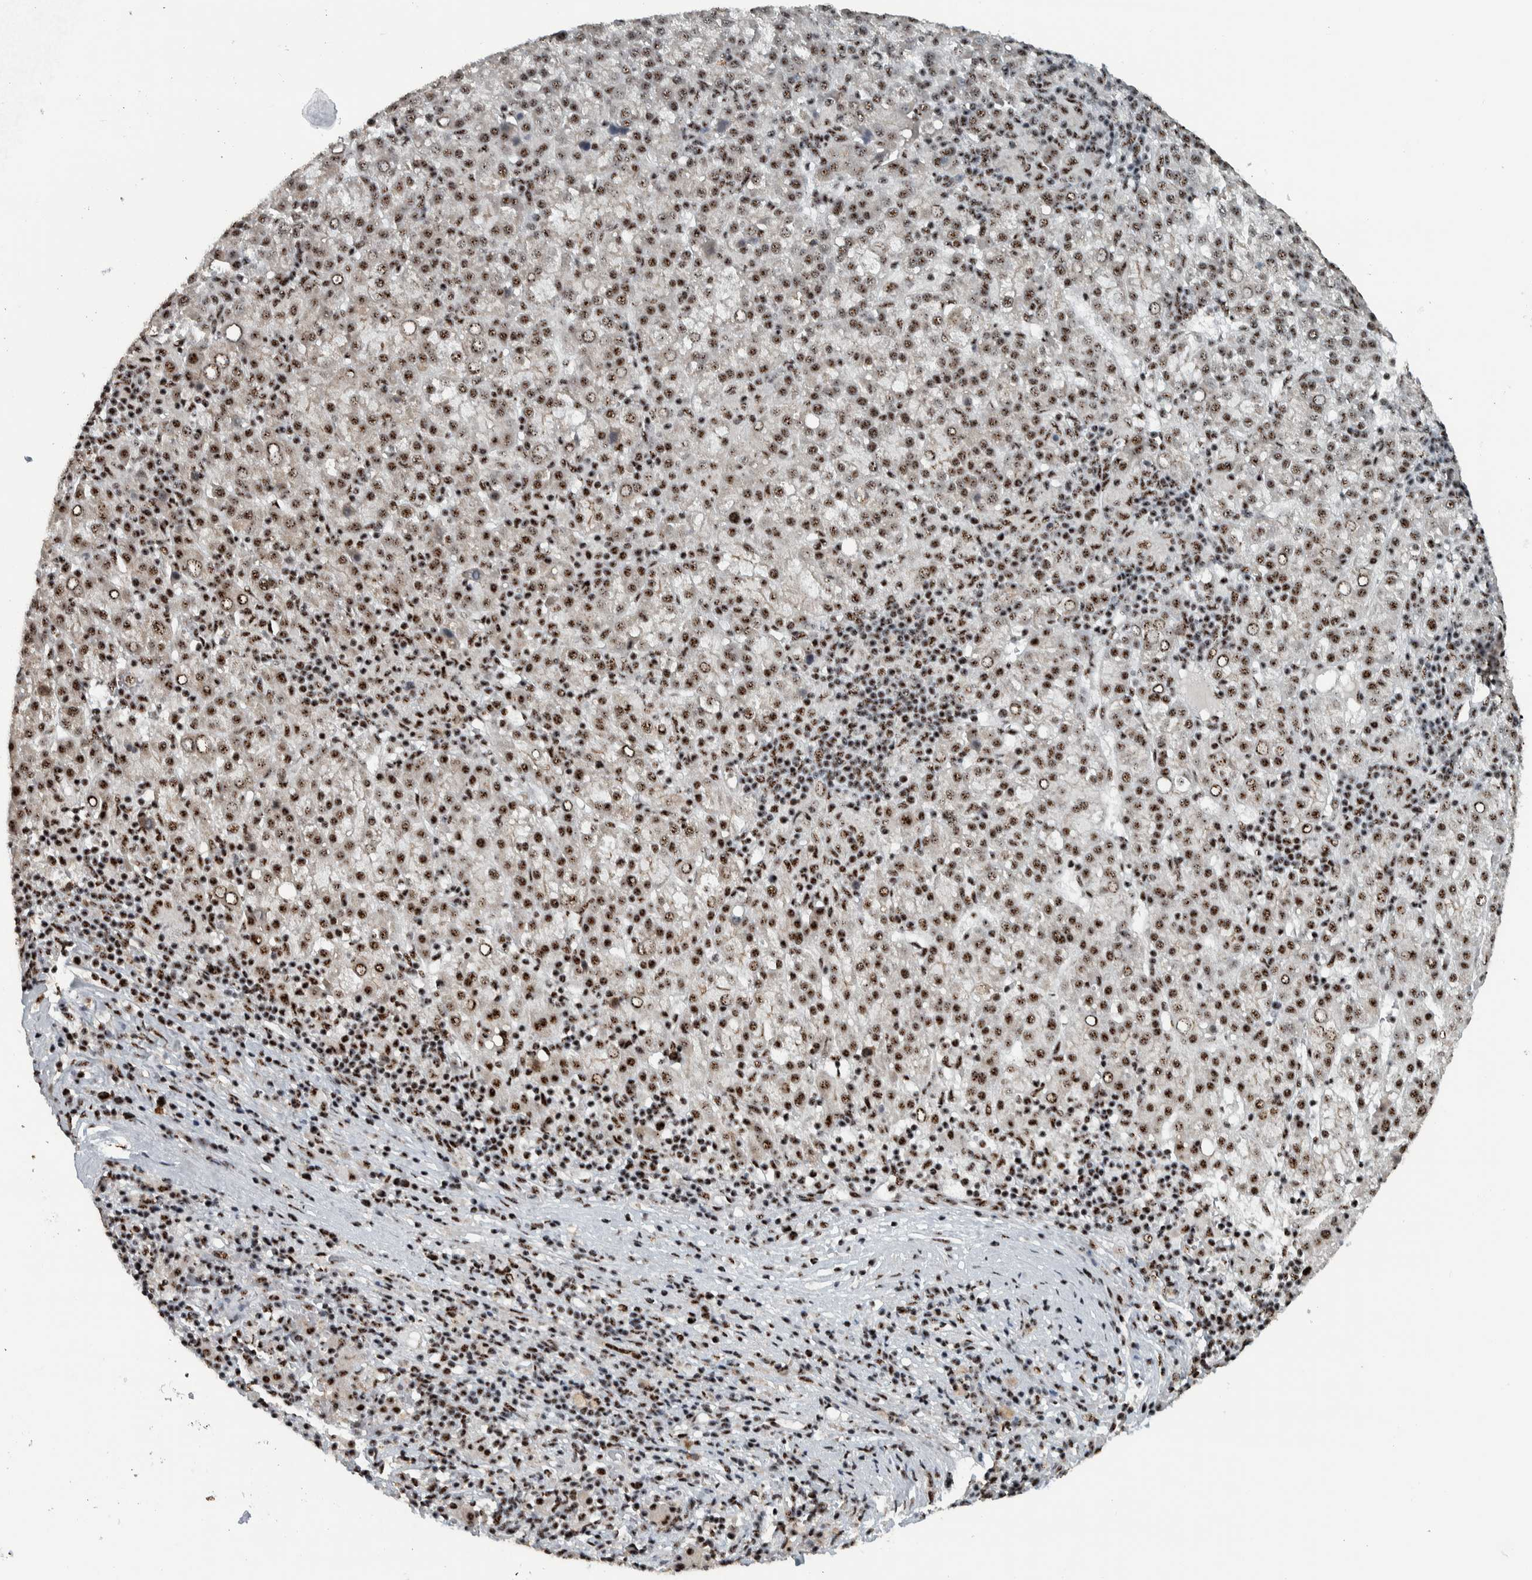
{"staining": {"intensity": "moderate", "quantity": ">75%", "location": "nuclear"}, "tissue": "liver cancer", "cell_type": "Tumor cells", "image_type": "cancer", "snomed": [{"axis": "morphology", "description": "Carcinoma, Hepatocellular, NOS"}, {"axis": "topography", "description": "Liver"}], "caption": "Protein positivity by immunohistochemistry (IHC) reveals moderate nuclear expression in approximately >75% of tumor cells in hepatocellular carcinoma (liver). (DAB (3,3'-diaminobenzidine) IHC, brown staining for protein, blue staining for nuclei).", "gene": "SON", "patient": {"sex": "female", "age": 58}}